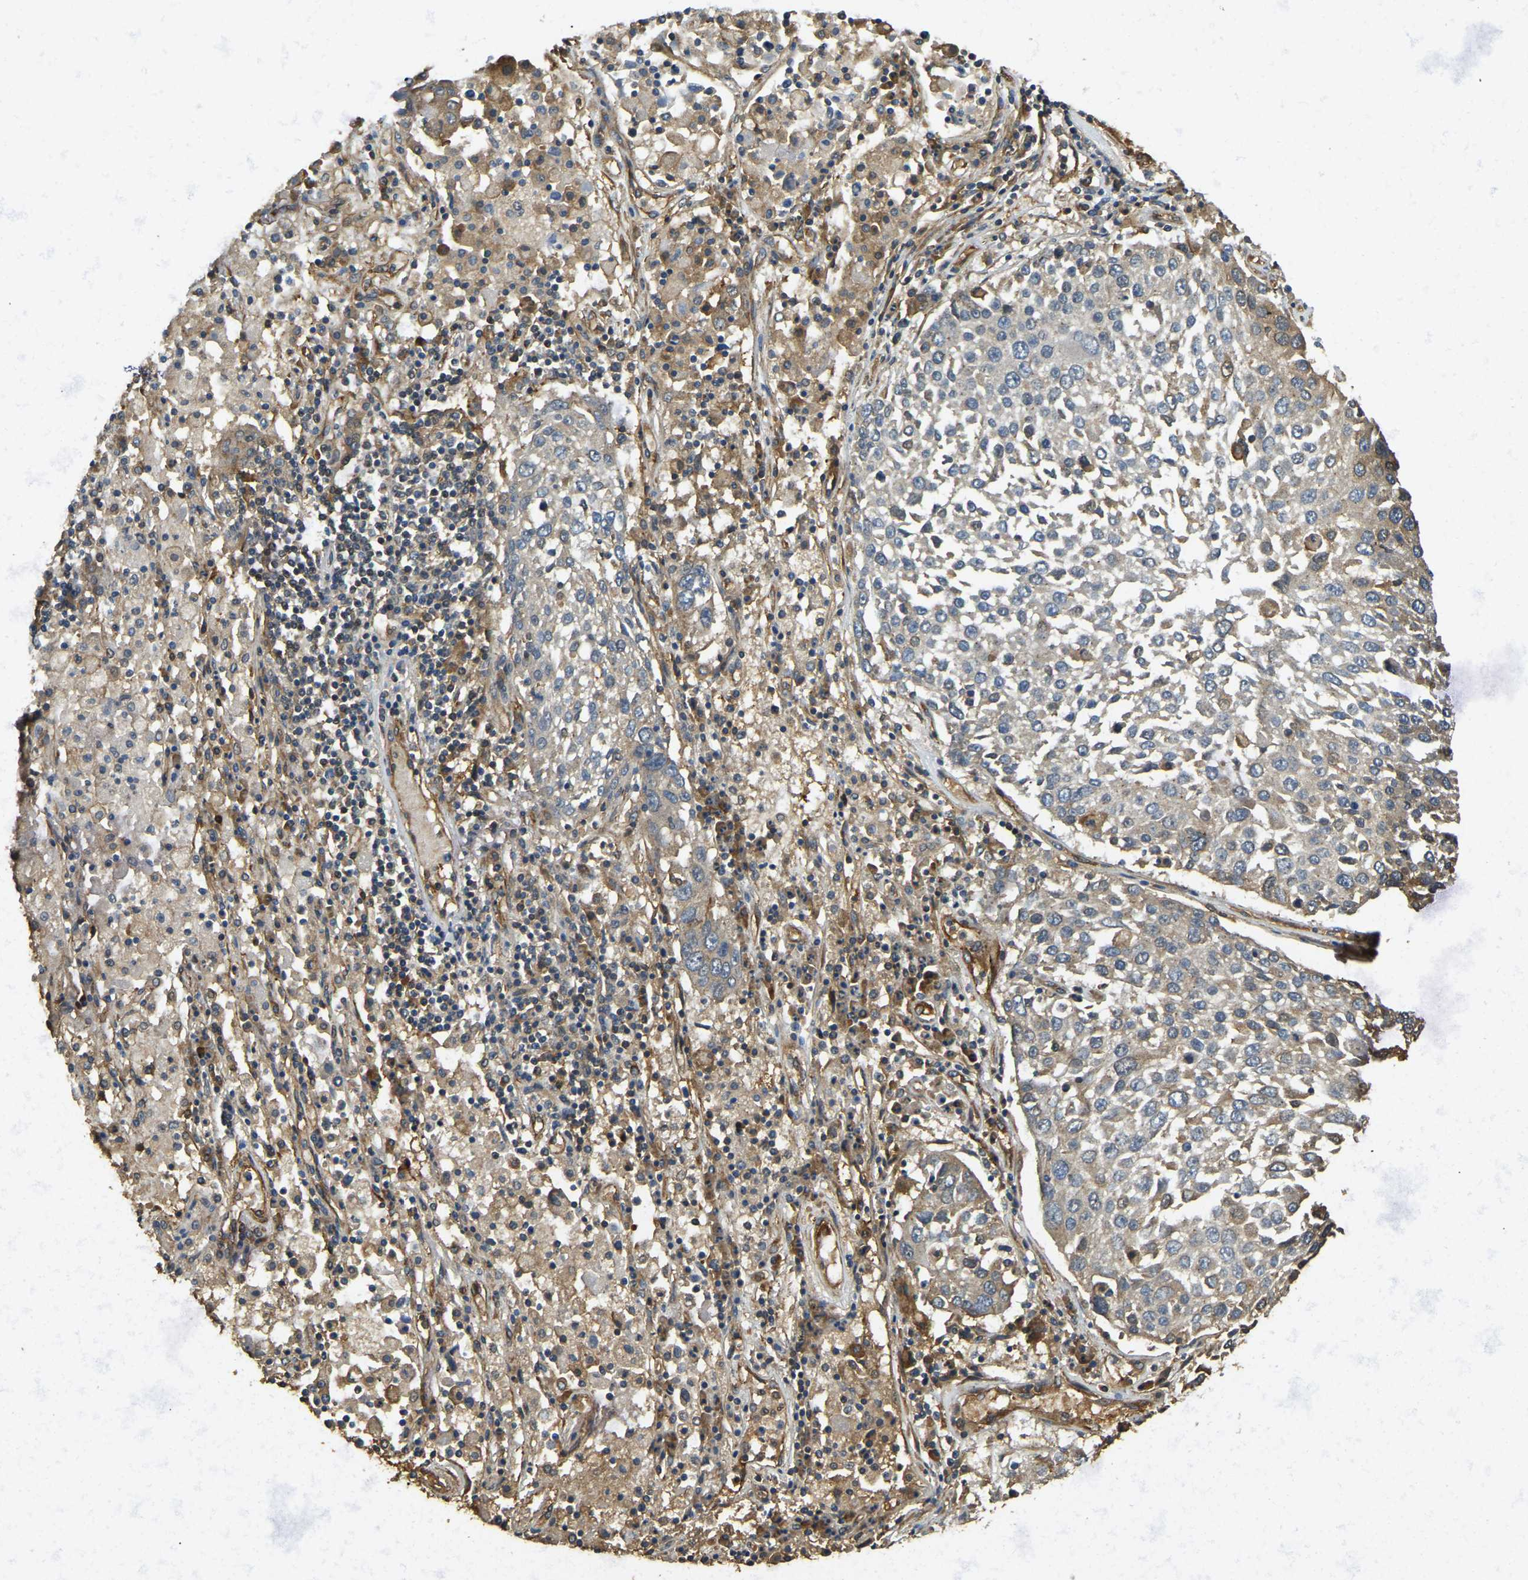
{"staining": {"intensity": "weak", "quantity": ">75%", "location": "cytoplasmic/membranous"}, "tissue": "lung cancer", "cell_type": "Tumor cells", "image_type": "cancer", "snomed": [{"axis": "morphology", "description": "Squamous cell carcinoma, NOS"}, {"axis": "topography", "description": "Lung"}], "caption": "An immunohistochemistry (IHC) photomicrograph of neoplastic tissue is shown. Protein staining in brown shows weak cytoplasmic/membranous positivity in lung squamous cell carcinoma within tumor cells.", "gene": "ERGIC1", "patient": {"sex": "male", "age": 65}}